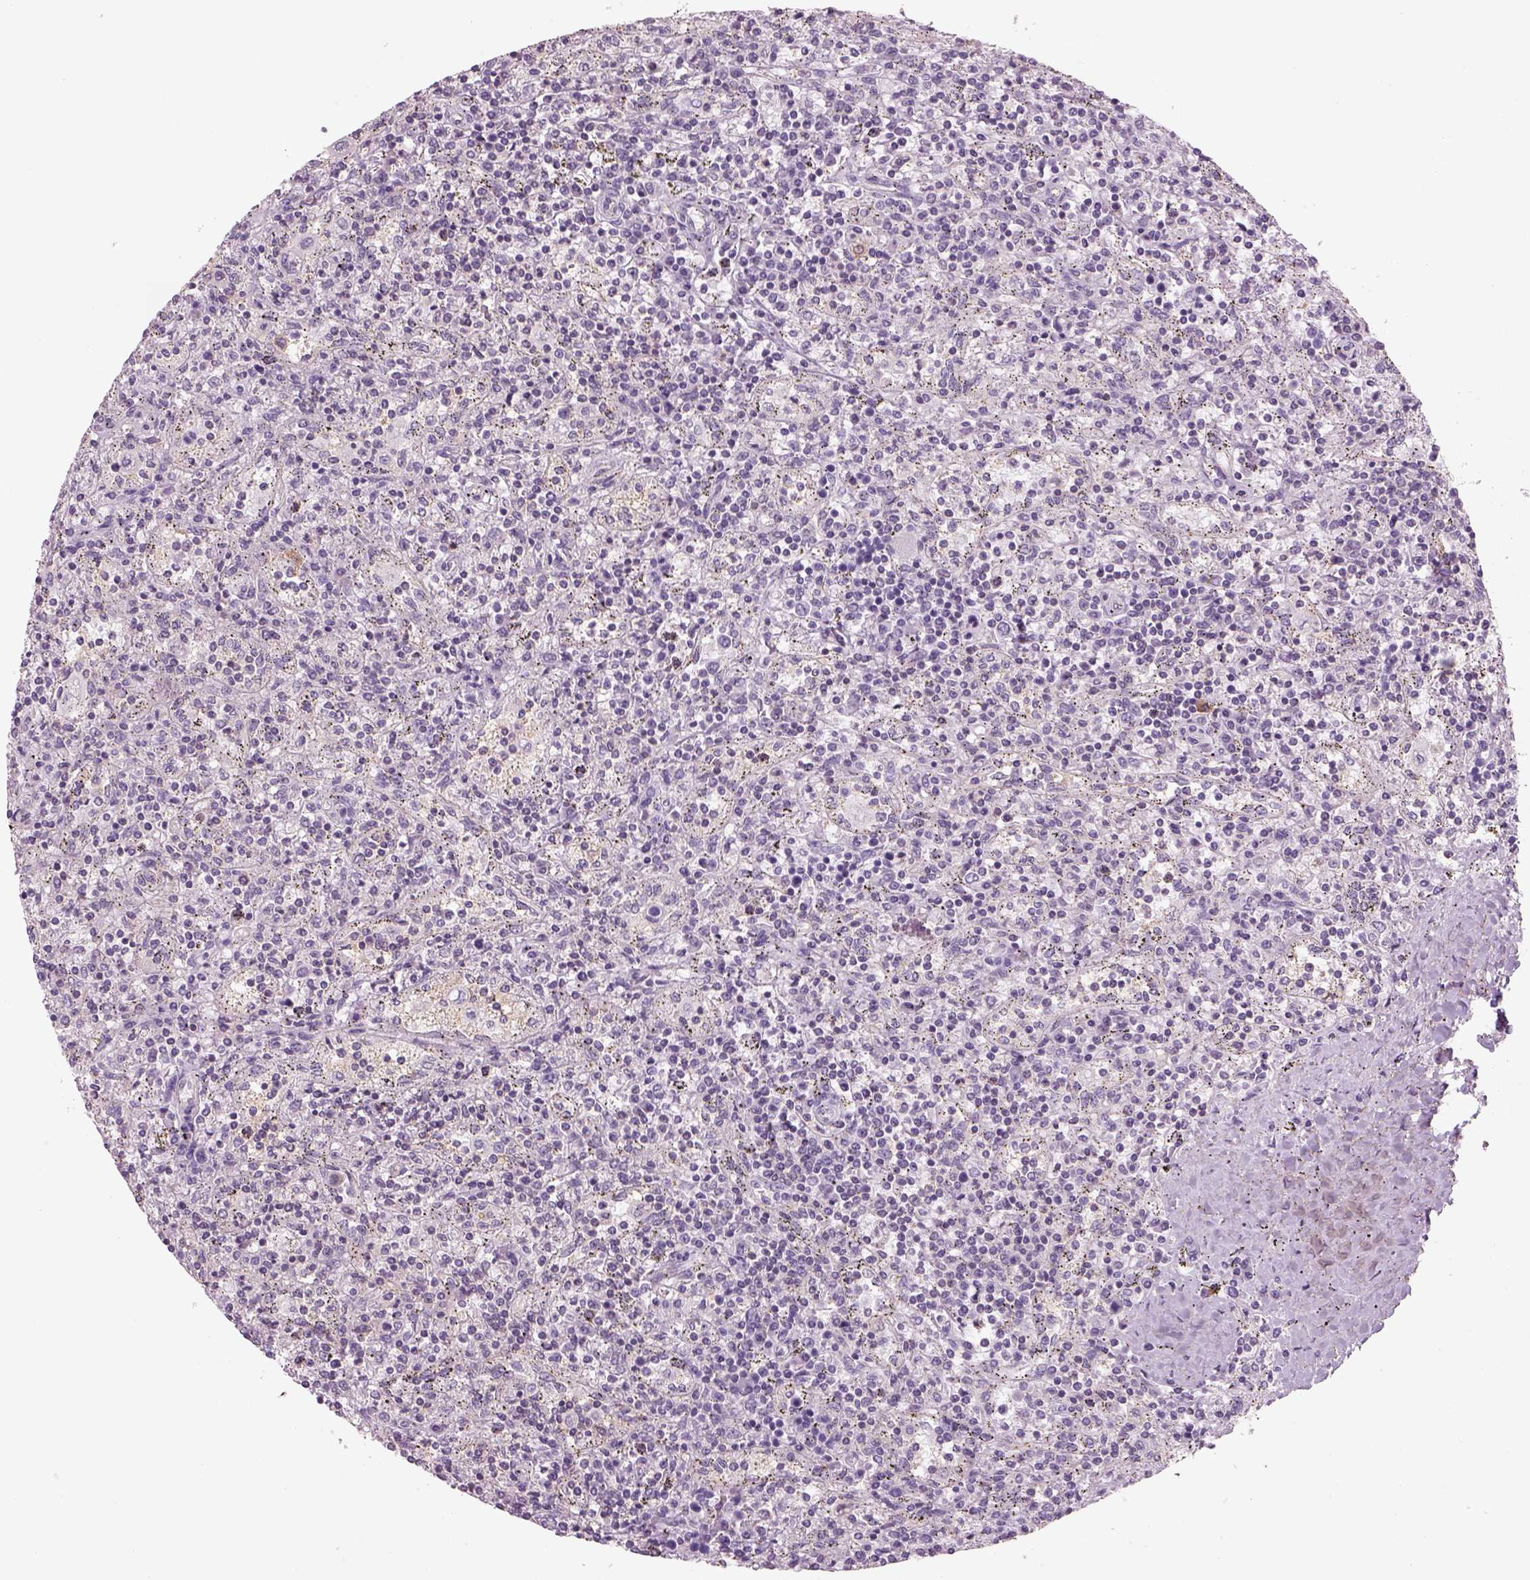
{"staining": {"intensity": "negative", "quantity": "none", "location": "none"}, "tissue": "lymphoma", "cell_type": "Tumor cells", "image_type": "cancer", "snomed": [{"axis": "morphology", "description": "Malignant lymphoma, non-Hodgkin's type, Low grade"}, {"axis": "topography", "description": "Spleen"}], "caption": "Immunohistochemistry micrograph of malignant lymphoma, non-Hodgkin's type (low-grade) stained for a protein (brown), which shows no expression in tumor cells. (IHC, brightfield microscopy, high magnification).", "gene": "SLC1A7", "patient": {"sex": "male", "age": 62}}